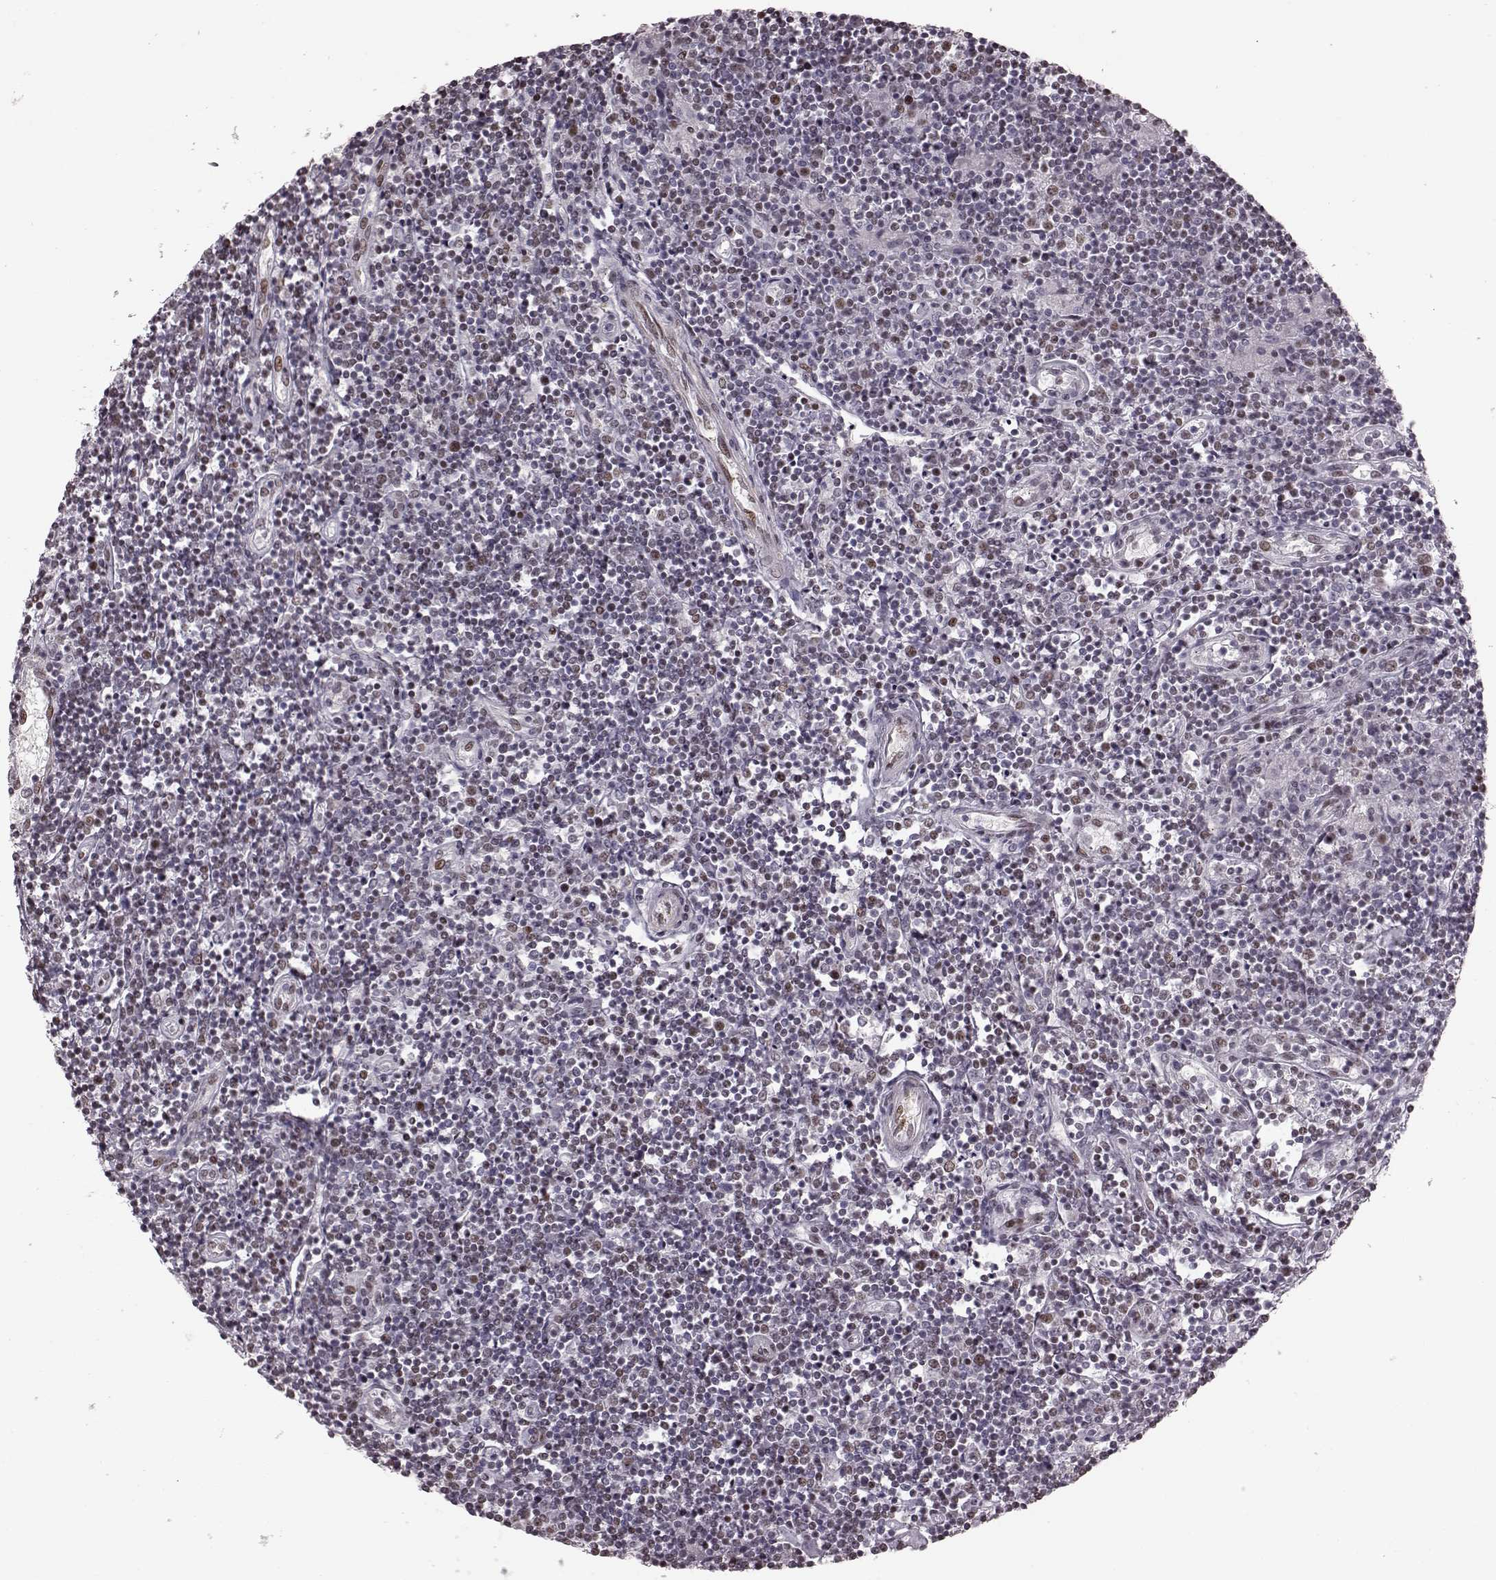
{"staining": {"intensity": "weak", "quantity": ">75%", "location": "nuclear"}, "tissue": "lymphoma", "cell_type": "Tumor cells", "image_type": "cancer", "snomed": [{"axis": "morphology", "description": "Hodgkin's disease, NOS"}, {"axis": "topography", "description": "Lymph node"}], "caption": "A photomicrograph showing weak nuclear staining in about >75% of tumor cells in Hodgkin's disease, as visualized by brown immunohistochemical staining.", "gene": "NR2C1", "patient": {"sex": "male", "age": 40}}